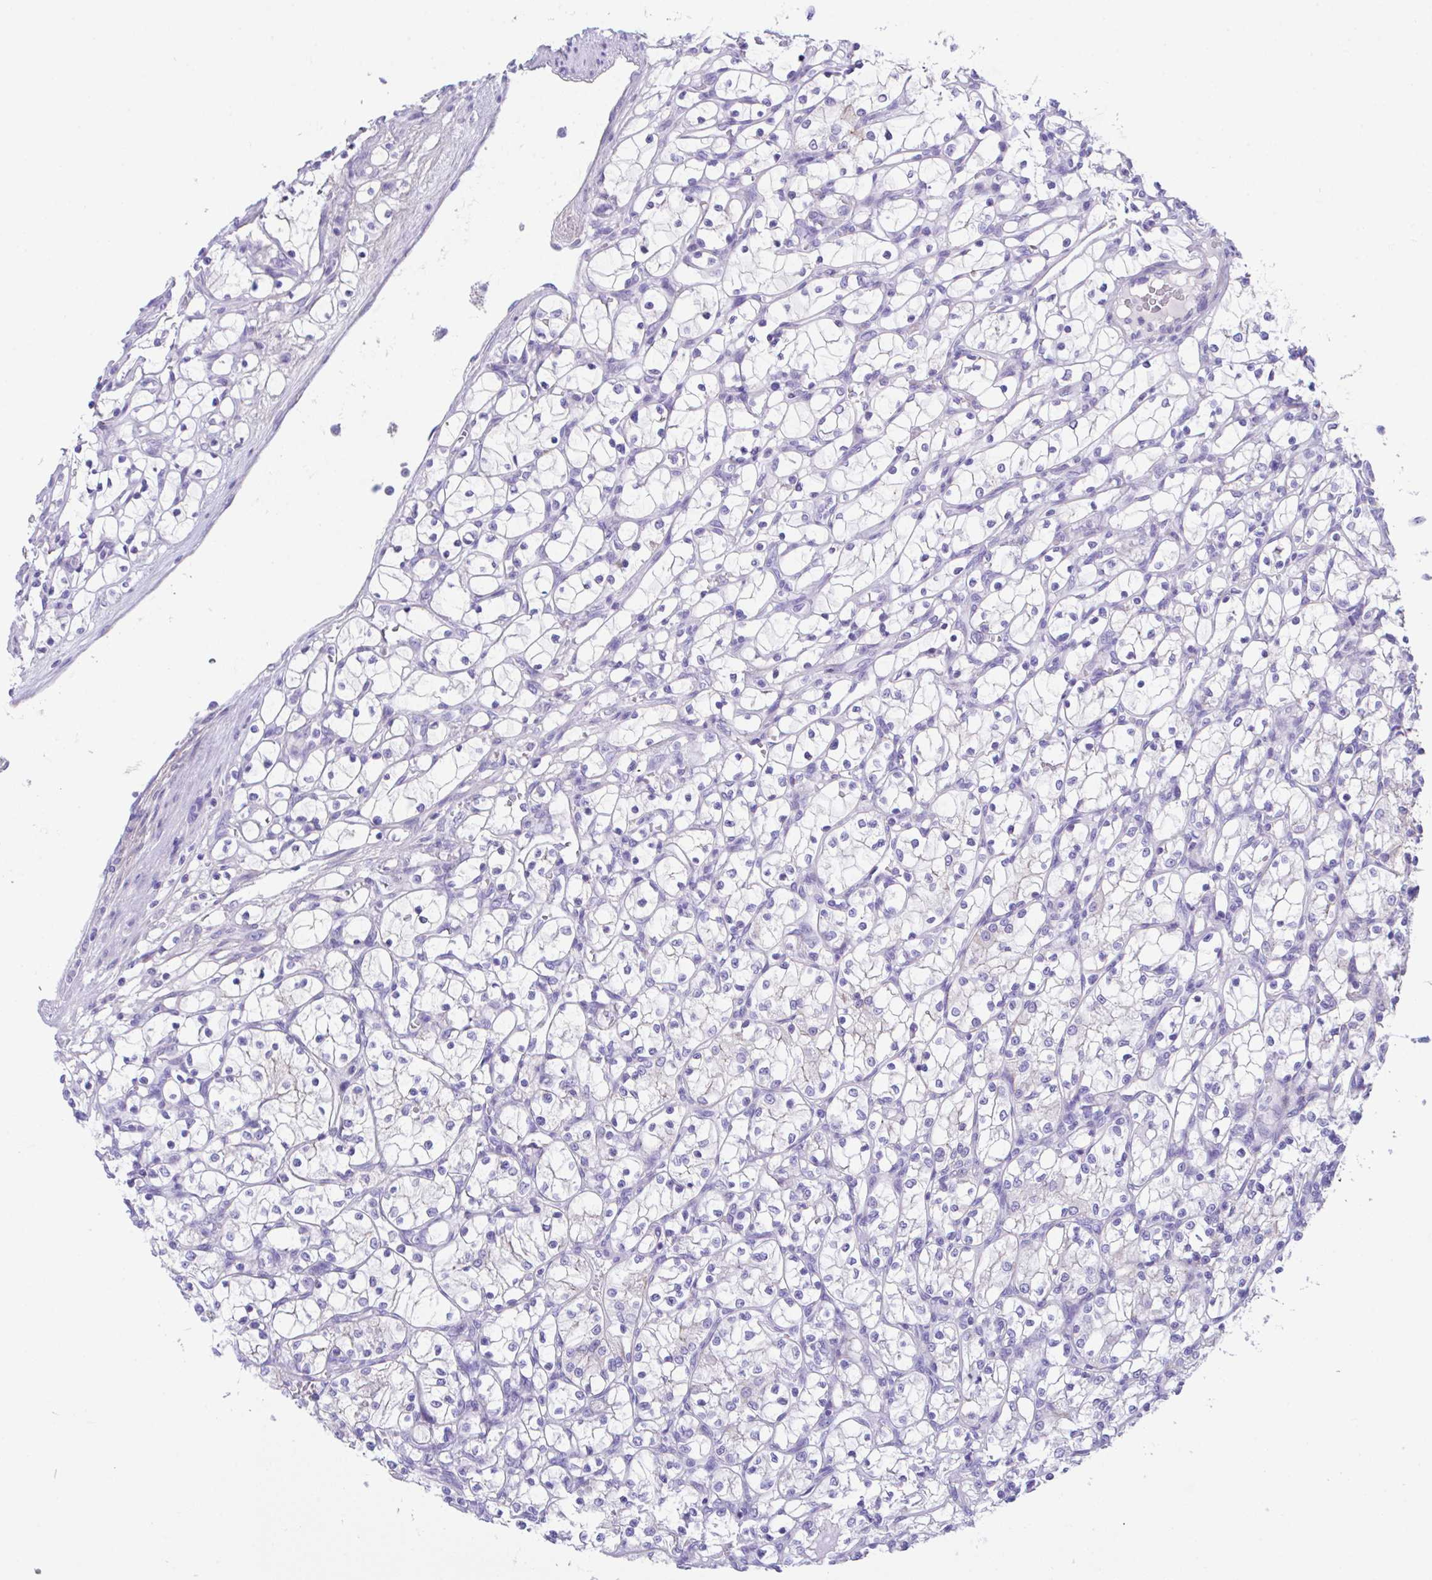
{"staining": {"intensity": "negative", "quantity": "none", "location": "none"}, "tissue": "renal cancer", "cell_type": "Tumor cells", "image_type": "cancer", "snomed": [{"axis": "morphology", "description": "Adenocarcinoma, NOS"}, {"axis": "topography", "description": "Kidney"}], "caption": "This is a micrograph of IHC staining of renal adenocarcinoma, which shows no positivity in tumor cells.", "gene": "SLC16A6", "patient": {"sex": "female", "age": 69}}